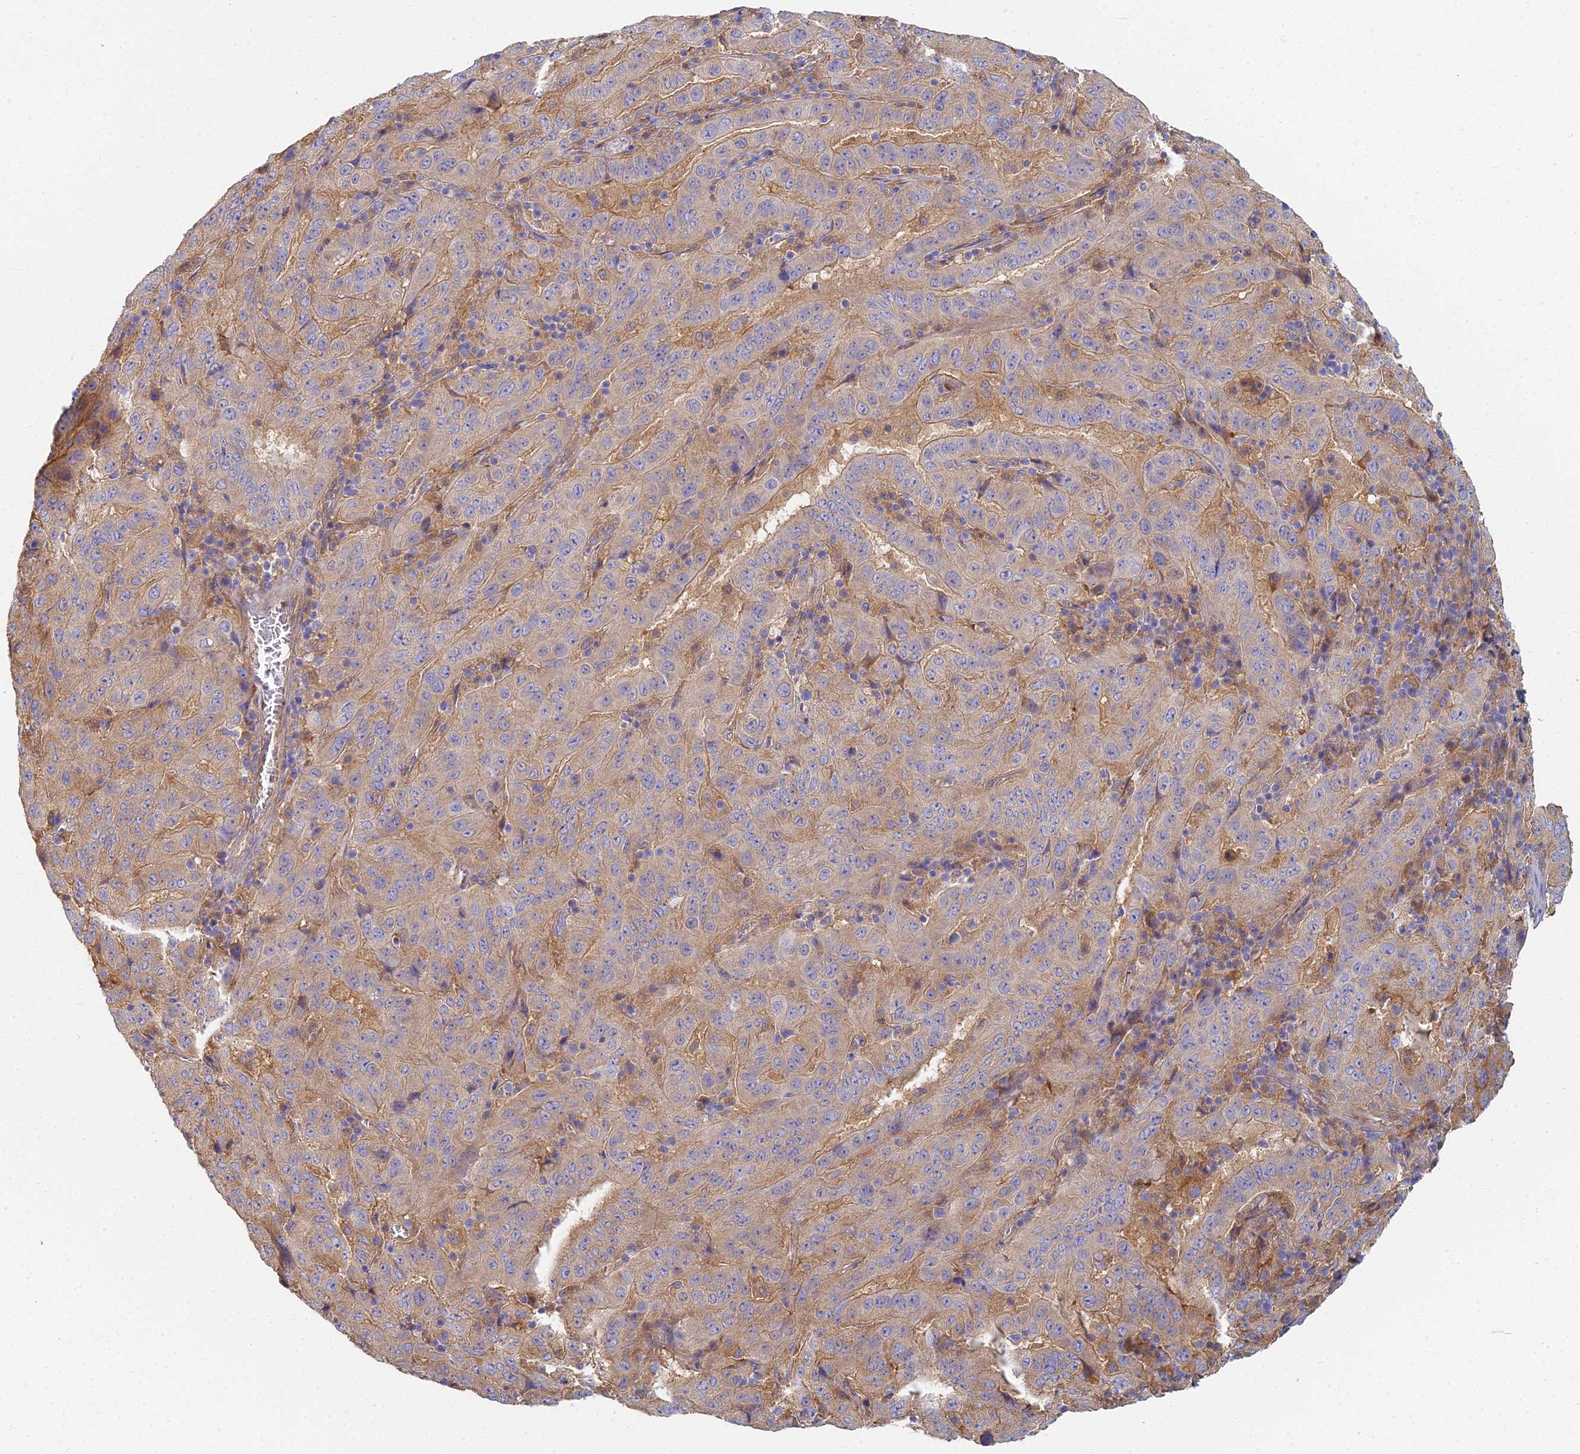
{"staining": {"intensity": "weak", "quantity": ">75%", "location": "cytoplasmic/membranous"}, "tissue": "pancreatic cancer", "cell_type": "Tumor cells", "image_type": "cancer", "snomed": [{"axis": "morphology", "description": "Adenocarcinoma, NOS"}, {"axis": "topography", "description": "Pancreas"}], "caption": "This micrograph exhibits pancreatic cancer stained with immunohistochemistry (IHC) to label a protein in brown. The cytoplasmic/membranous of tumor cells show weak positivity for the protein. Nuclei are counter-stained blue.", "gene": "RBSN", "patient": {"sex": "male", "age": 63}}